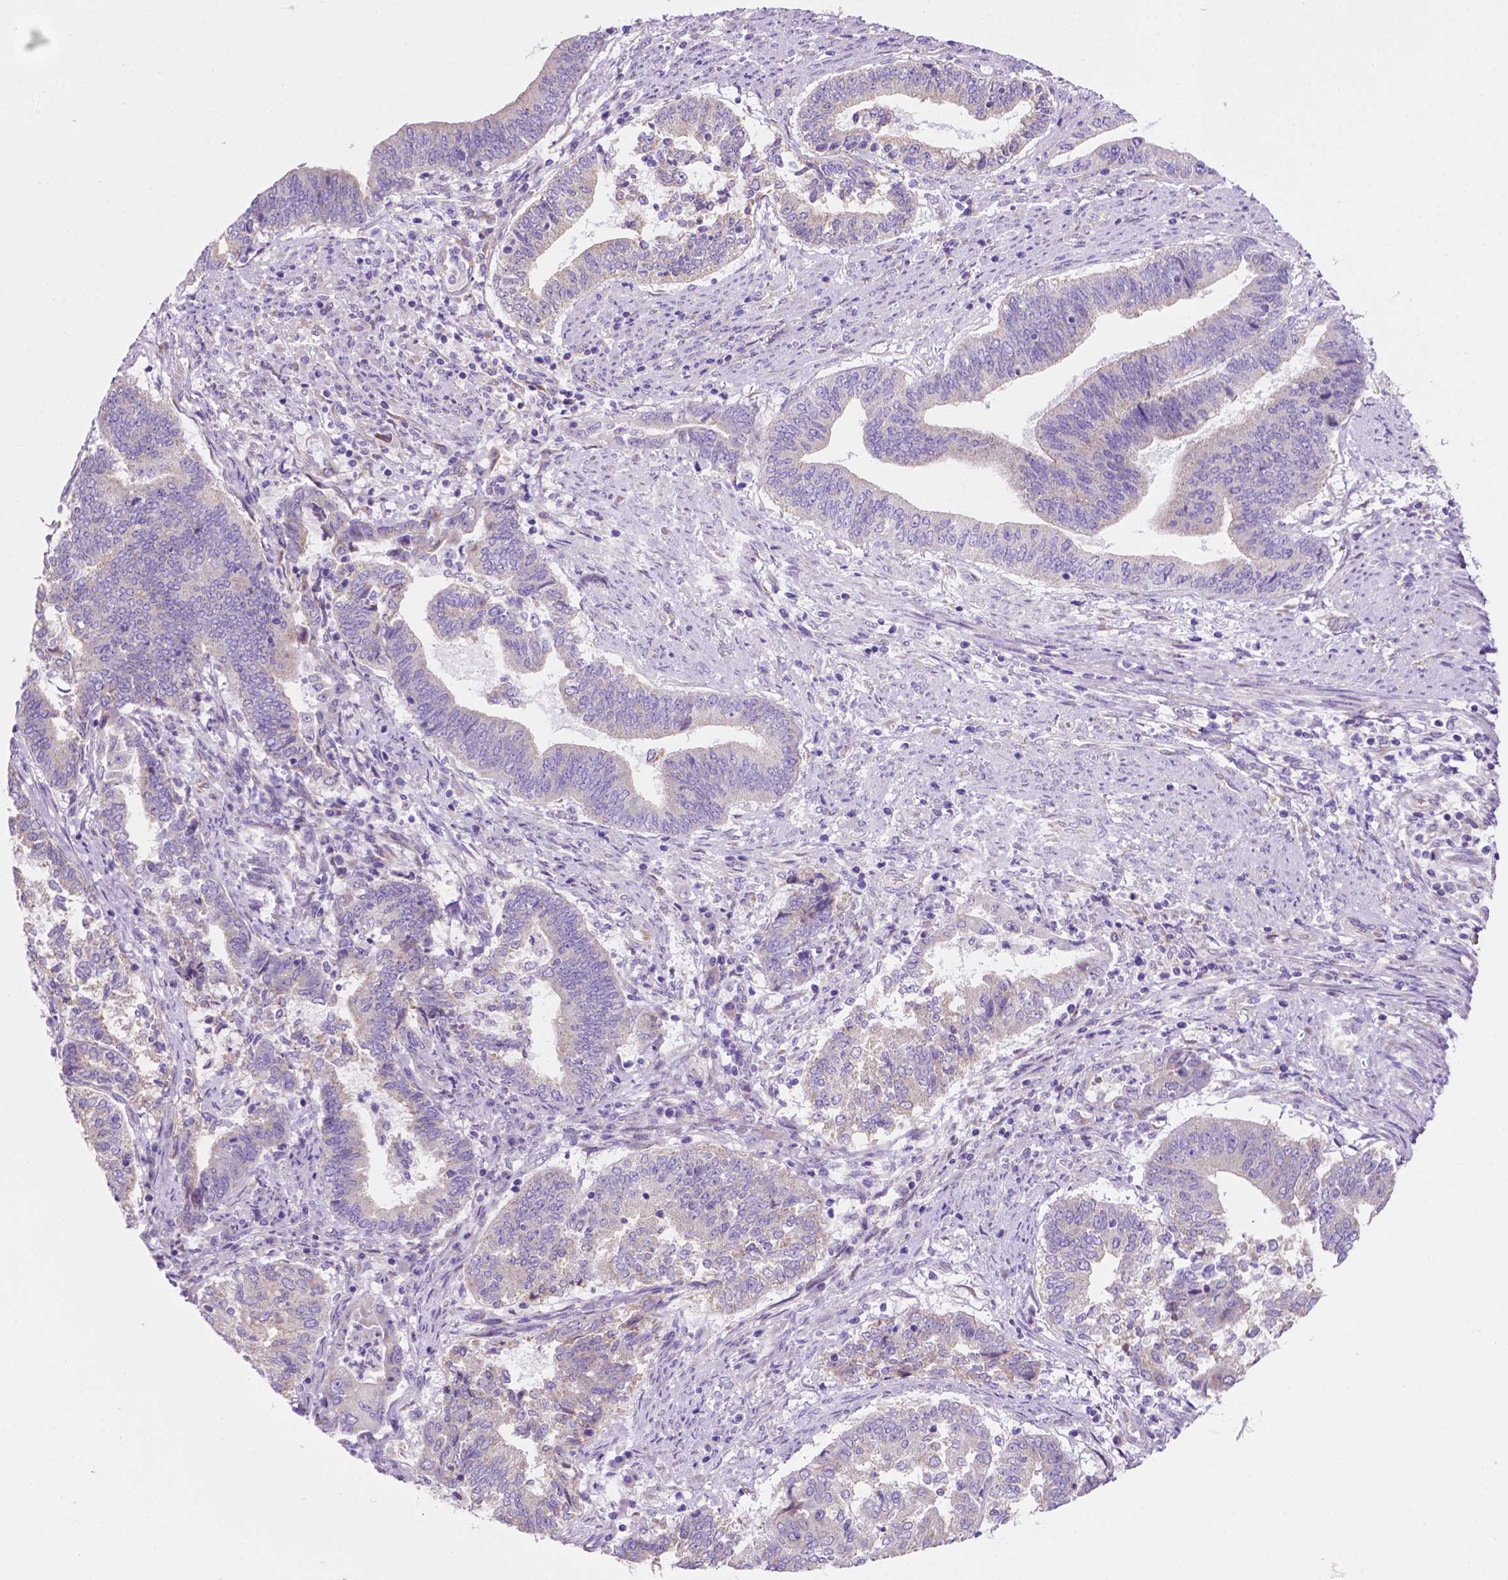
{"staining": {"intensity": "negative", "quantity": "none", "location": "none"}, "tissue": "endometrial cancer", "cell_type": "Tumor cells", "image_type": "cancer", "snomed": [{"axis": "morphology", "description": "Adenocarcinoma, NOS"}, {"axis": "topography", "description": "Endometrium"}], "caption": "Tumor cells show no significant protein staining in endometrial adenocarcinoma.", "gene": "CEACAM7", "patient": {"sex": "female", "age": 65}}